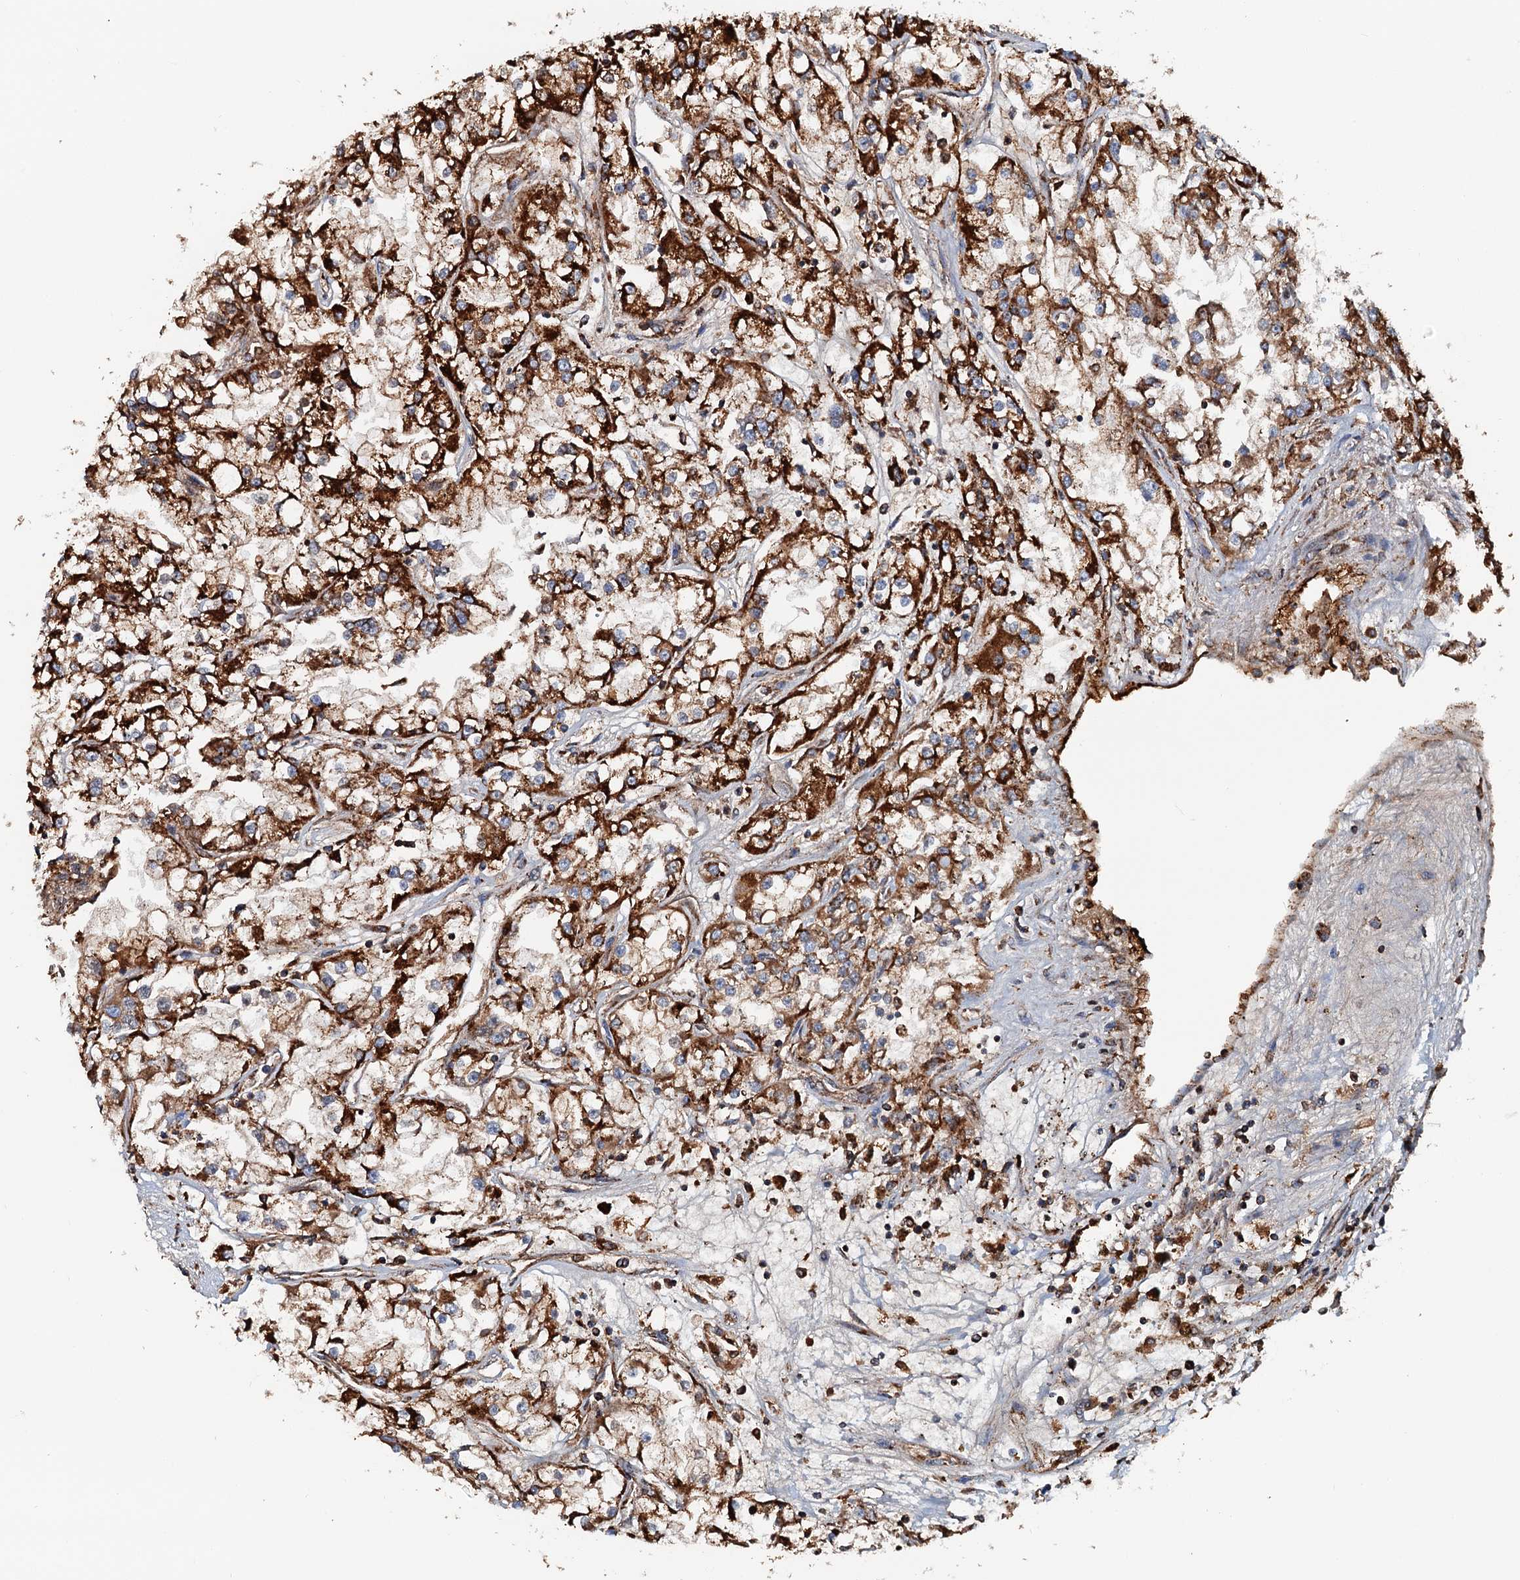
{"staining": {"intensity": "strong", "quantity": ">75%", "location": "cytoplasmic/membranous"}, "tissue": "renal cancer", "cell_type": "Tumor cells", "image_type": "cancer", "snomed": [{"axis": "morphology", "description": "Adenocarcinoma, NOS"}, {"axis": "topography", "description": "Kidney"}], "caption": "Adenocarcinoma (renal) was stained to show a protein in brown. There is high levels of strong cytoplasmic/membranous expression in approximately >75% of tumor cells. Using DAB (brown) and hematoxylin (blue) stains, captured at high magnification using brightfield microscopy.", "gene": "AAGAB", "patient": {"sex": "female", "age": 52}}